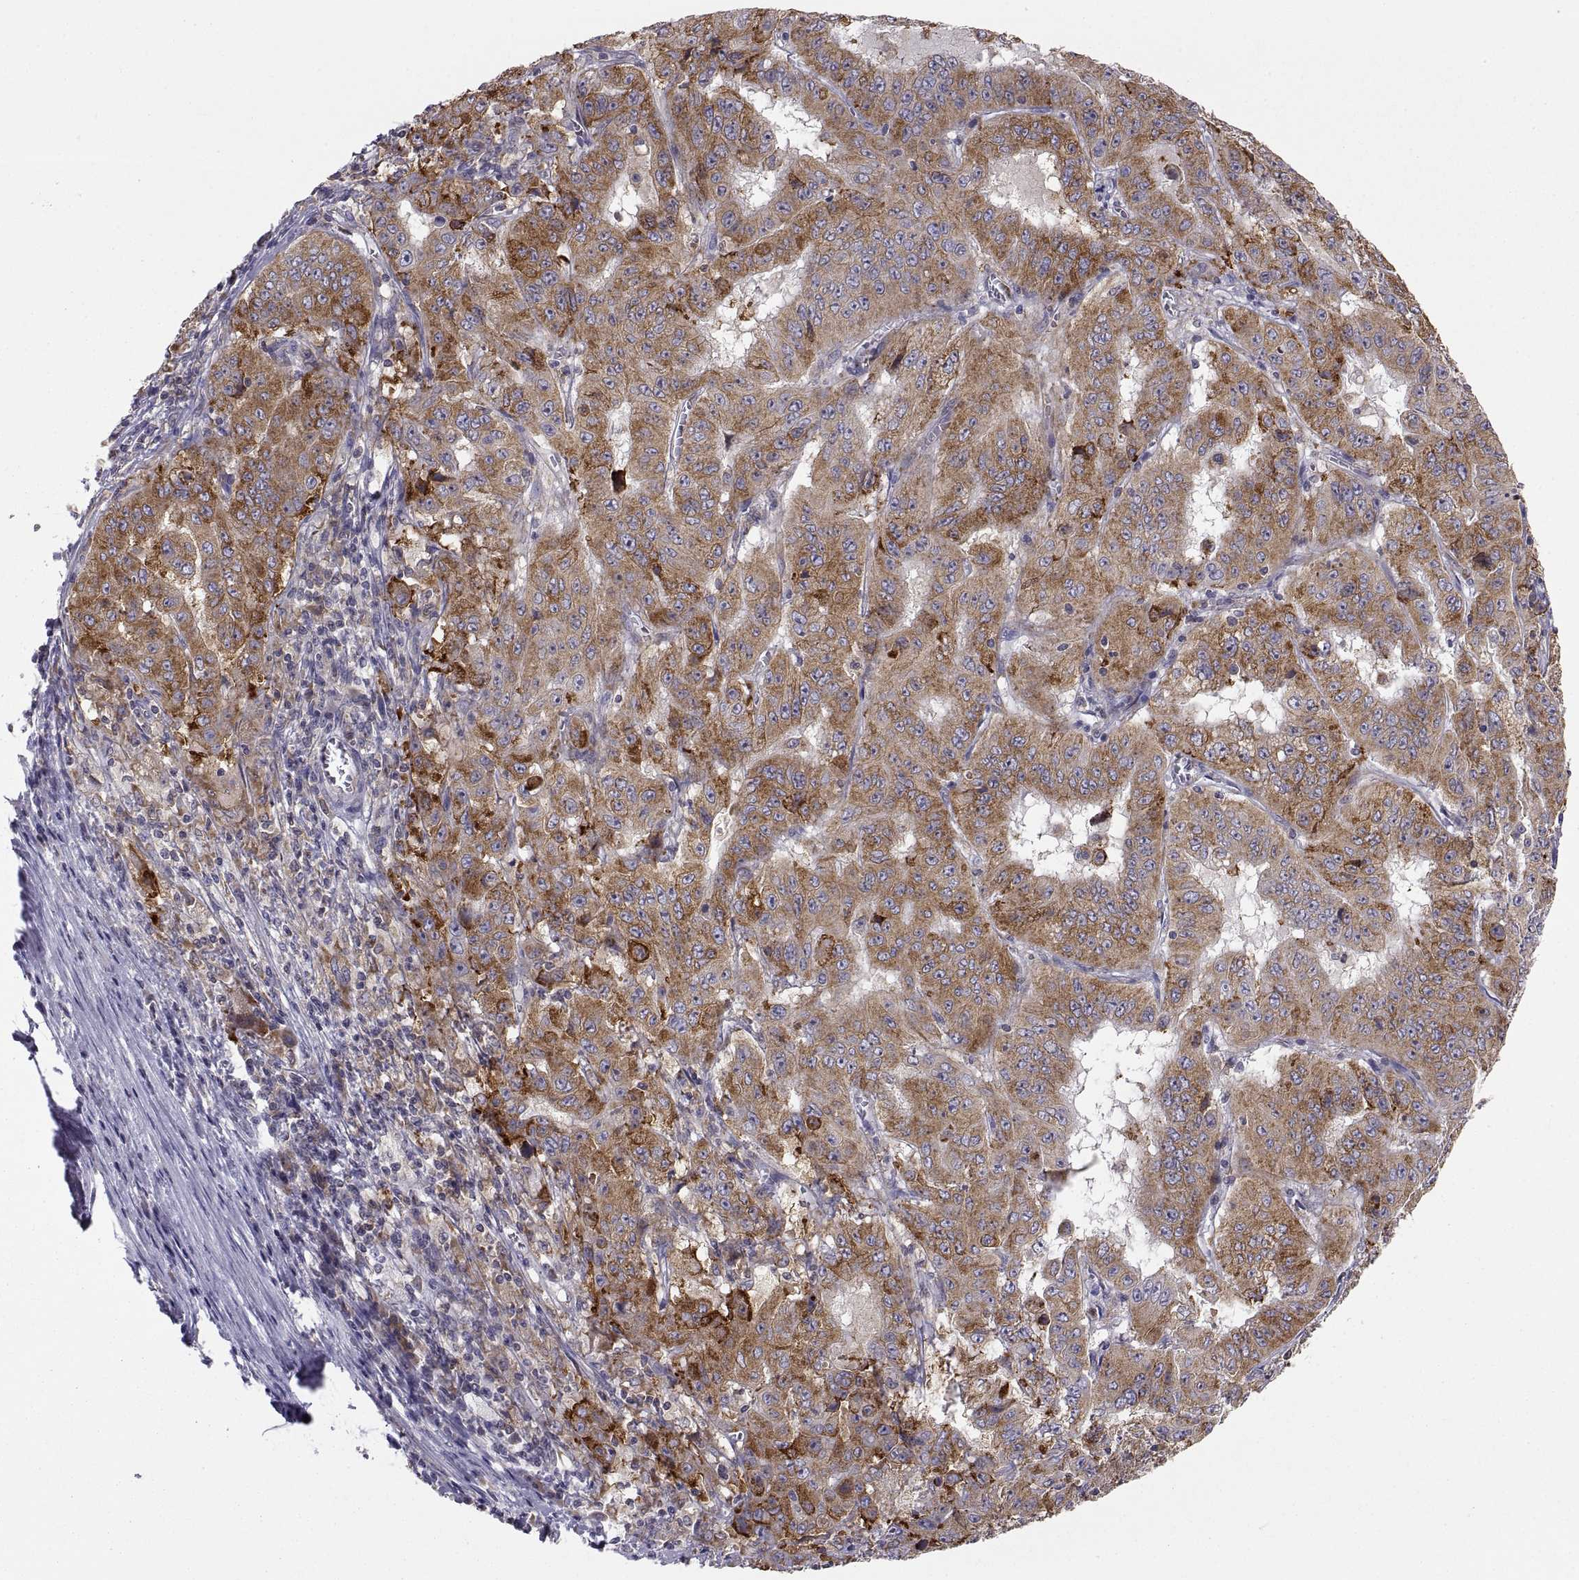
{"staining": {"intensity": "moderate", "quantity": ">75%", "location": "cytoplasmic/membranous"}, "tissue": "pancreatic cancer", "cell_type": "Tumor cells", "image_type": "cancer", "snomed": [{"axis": "morphology", "description": "Adenocarcinoma, NOS"}, {"axis": "topography", "description": "Pancreas"}], "caption": "A histopathology image of pancreatic cancer (adenocarcinoma) stained for a protein displays moderate cytoplasmic/membranous brown staining in tumor cells.", "gene": "ERO1A", "patient": {"sex": "male", "age": 63}}